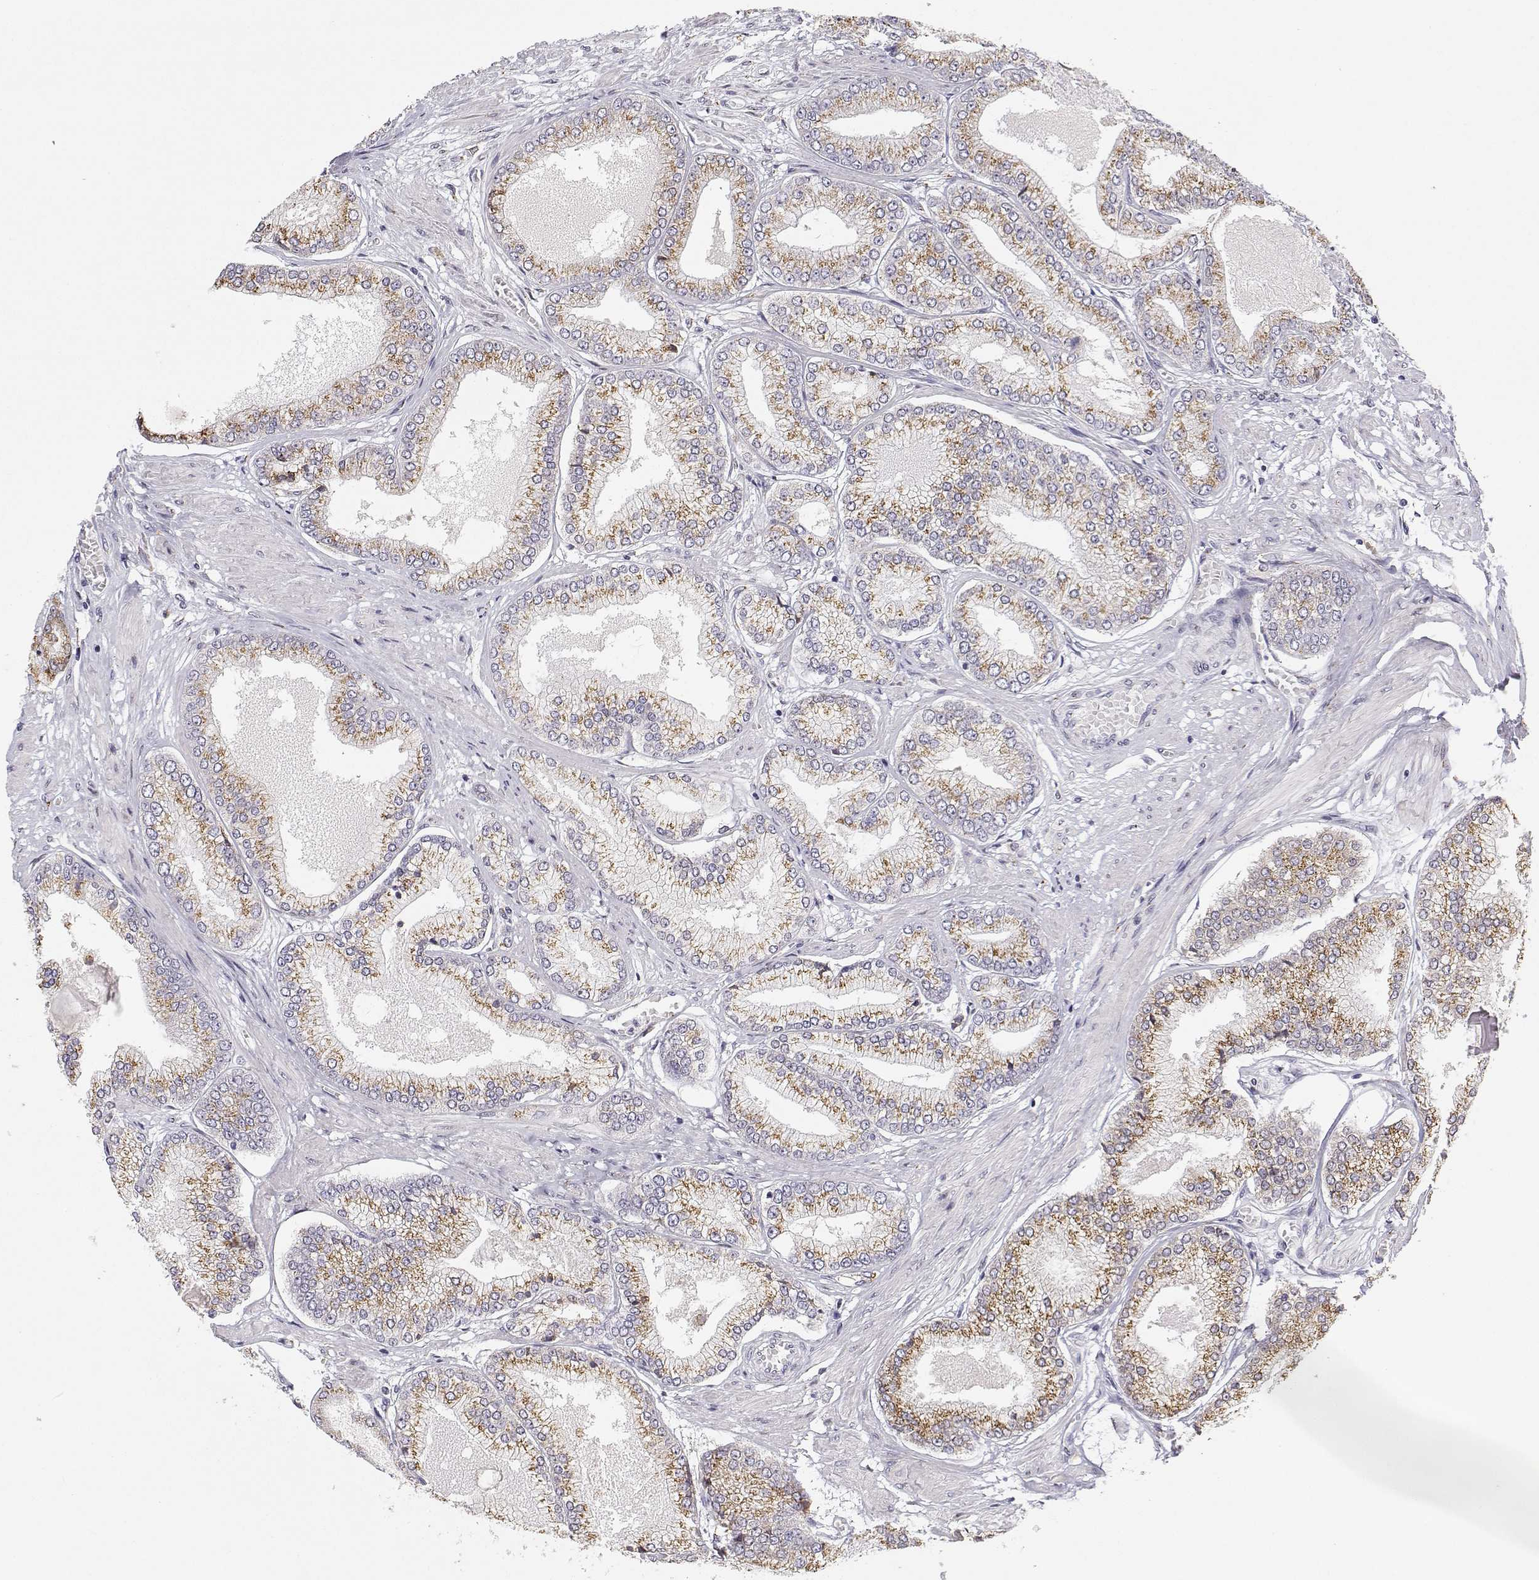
{"staining": {"intensity": "moderate", "quantity": ">75%", "location": "cytoplasmic/membranous"}, "tissue": "prostate cancer", "cell_type": "Tumor cells", "image_type": "cancer", "snomed": [{"axis": "morphology", "description": "Adenocarcinoma, Low grade"}, {"axis": "topography", "description": "Prostate"}], "caption": "An immunohistochemistry (IHC) image of neoplastic tissue is shown. Protein staining in brown highlights moderate cytoplasmic/membranous positivity in prostate adenocarcinoma (low-grade) within tumor cells. The staining is performed using DAB brown chromogen to label protein expression. The nuclei are counter-stained blue using hematoxylin.", "gene": "STARD13", "patient": {"sex": "male", "age": 55}}